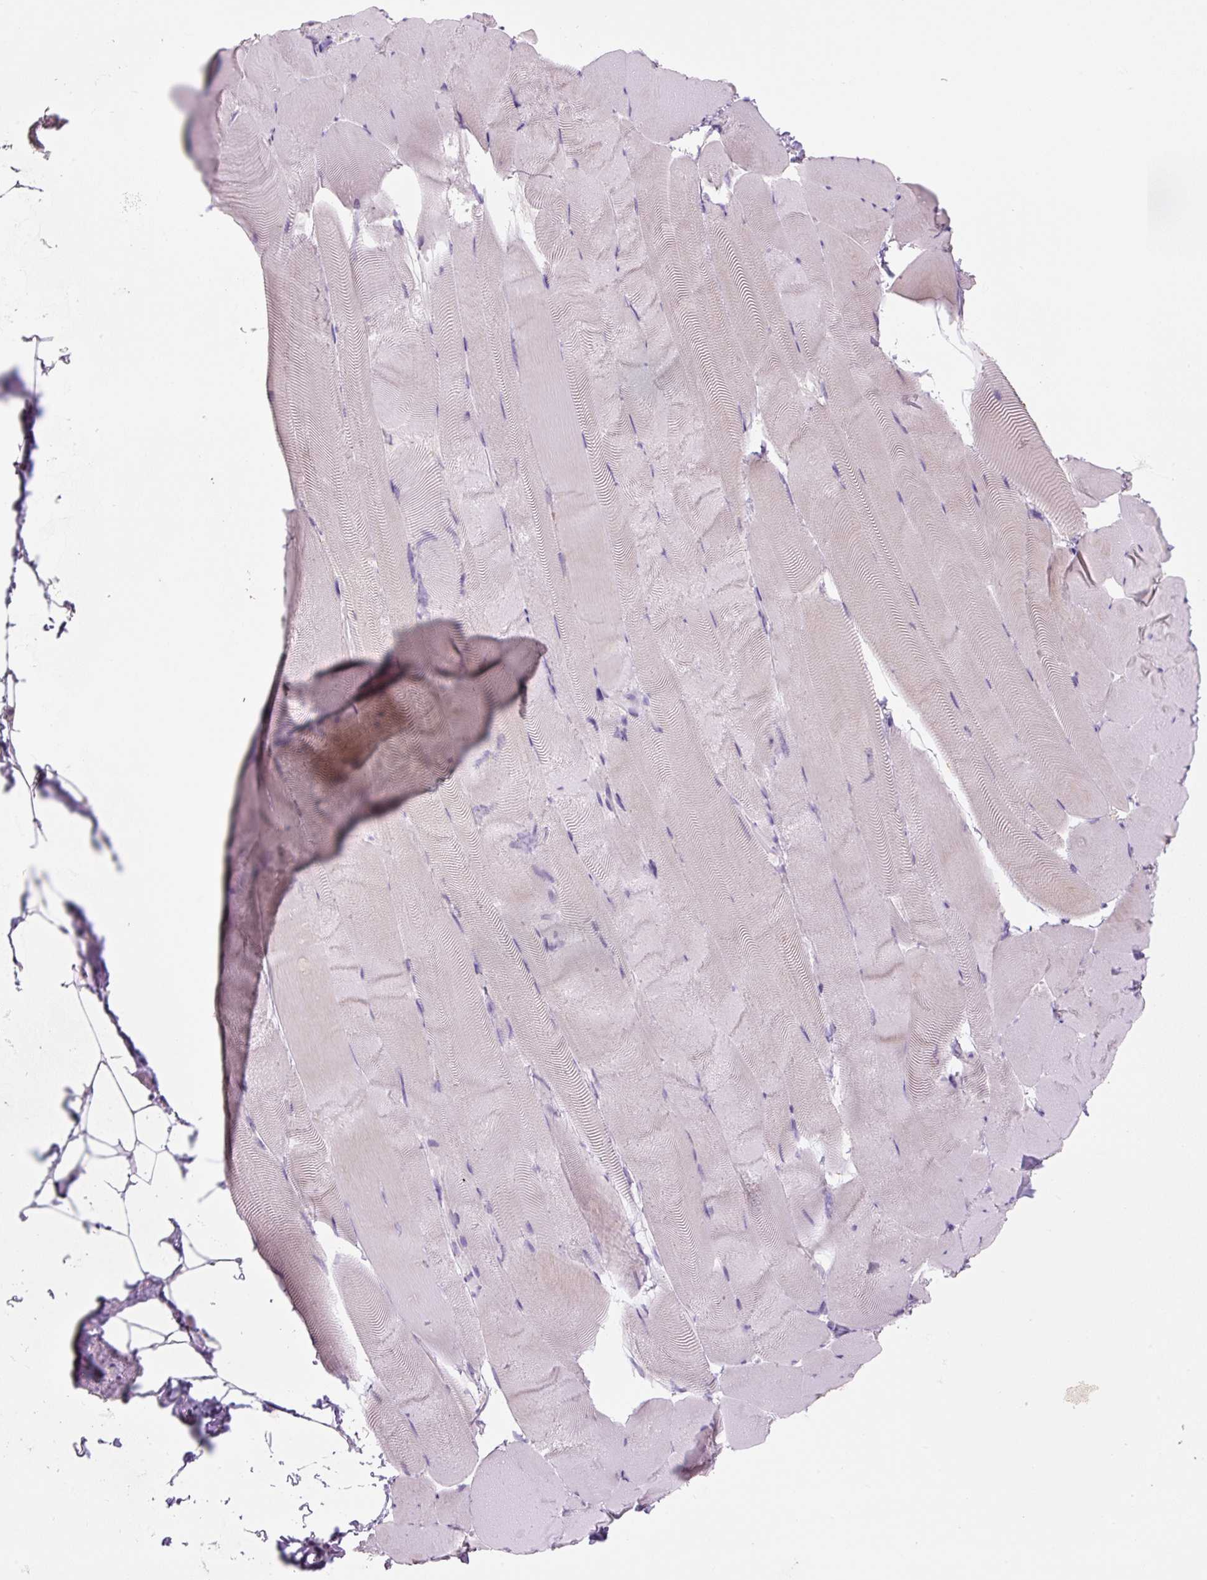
{"staining": {"intensity": "negative", "quantity": "none", "location": "none"}, "tissue": "skeletal muscle", "cell_type": "Myocytes", "image_type": "normal", "snomed": [{"axis": "morphology", "description": "Normal tissue, NOS"}, {"axis": "topography", "description": "Skeletal muscle"}], "caption": "This is an immunohistochemistry (IHC) histopathology image of benign human skeletal muscle. There is no expression in myocytes.", "gene": "TMEM100", "patient": {"sex": "female", "age": 64}}